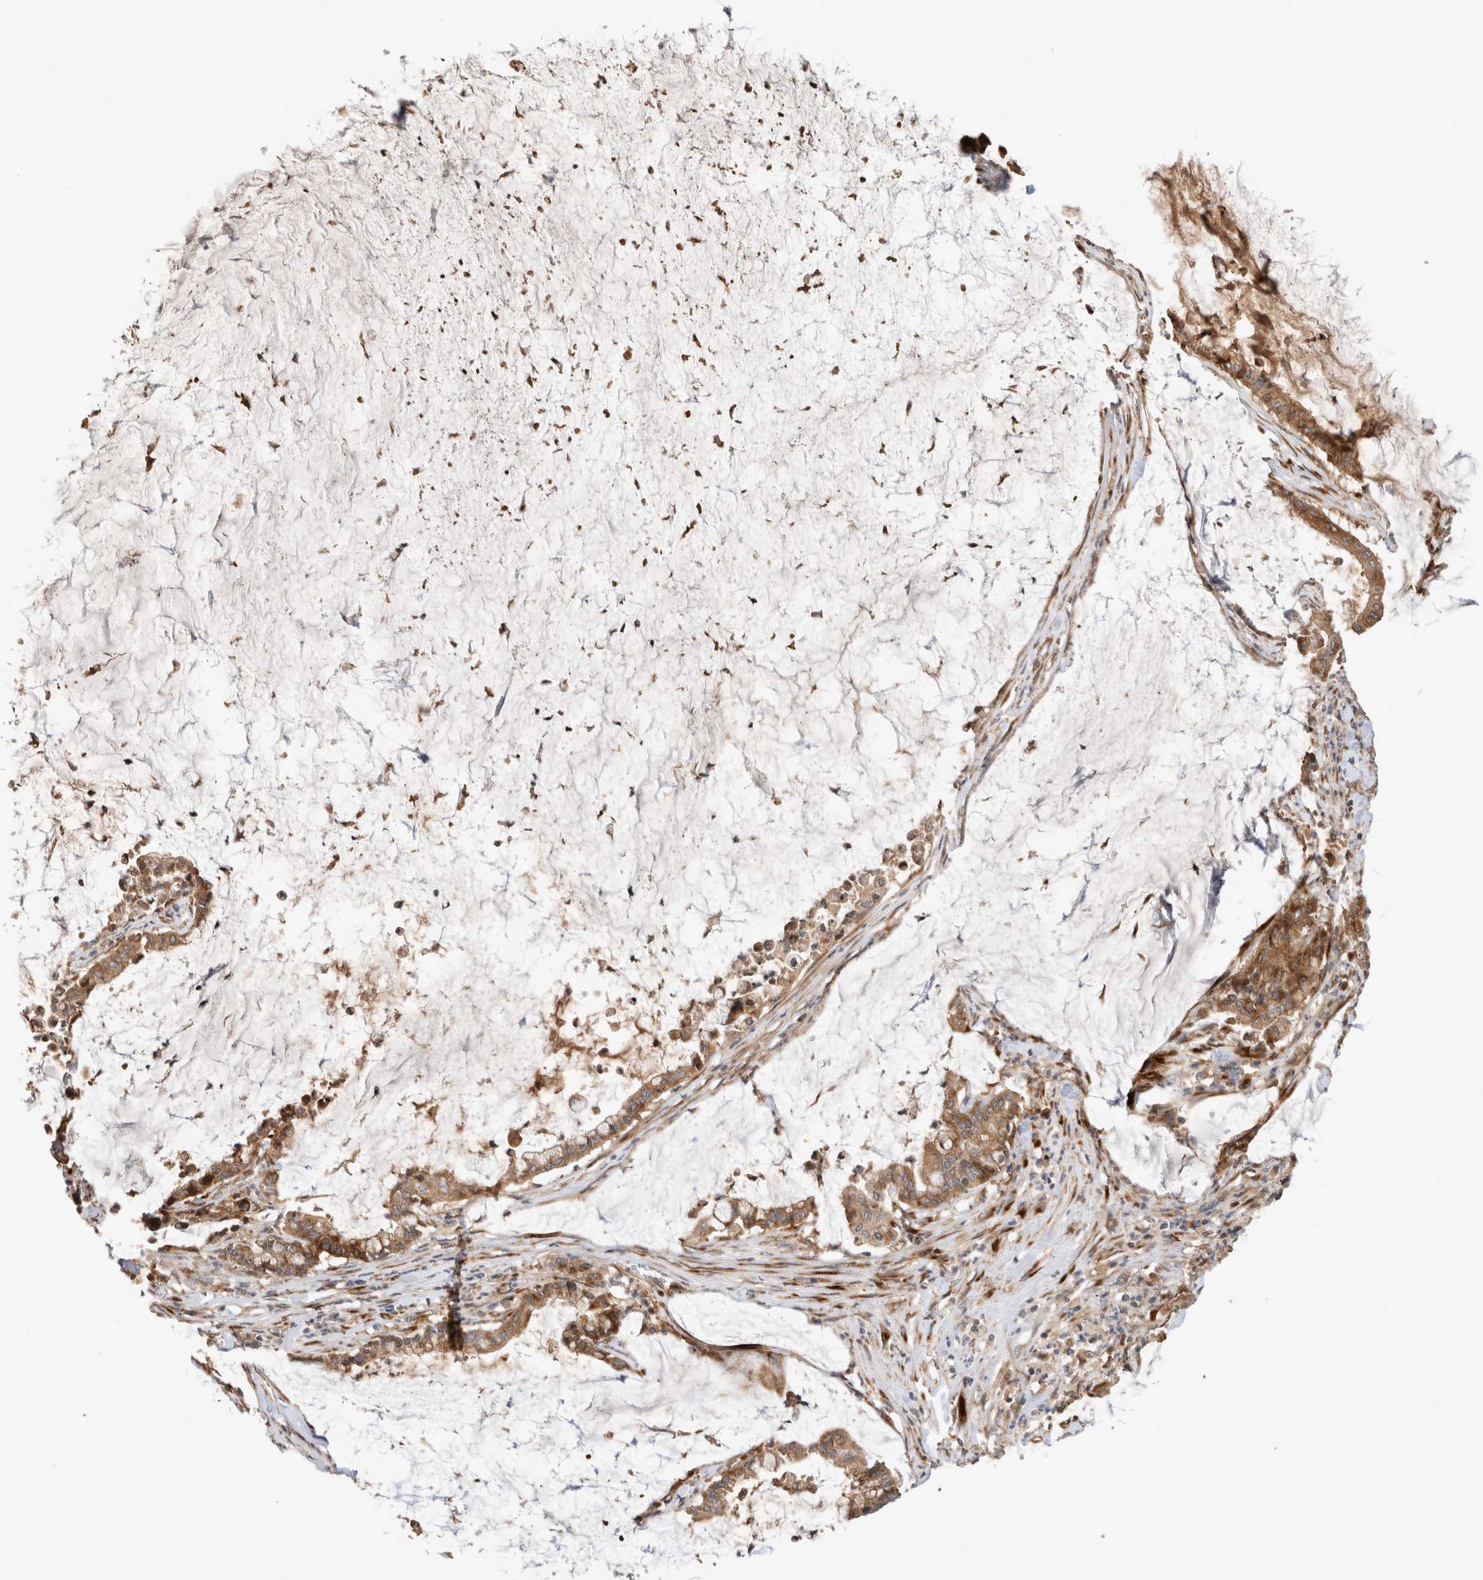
{"staining": {"intensity": "moderate", "quantity": ">75%", "location": "cytoplasmic/membranous"}, "tissue": "pancreatic cancer", "cell_type": "Tumor cells", "image_type": "cancer", "snomed": [{"axis": "morphology", "description": "Adenocarcinoma, NOS"}, {"axis": "topography", "description": "Pancreas"}], "caption": "High-power microscopy captured an immunohistochemistry (IHC) image of adenocarcinoma (pancreatic), revealing moderate cytoplasmic/membranous staining in approximately >75% of tumor cells.", "gene": "PCDHB15", "patient": {"sex": "male", "age": 41}}